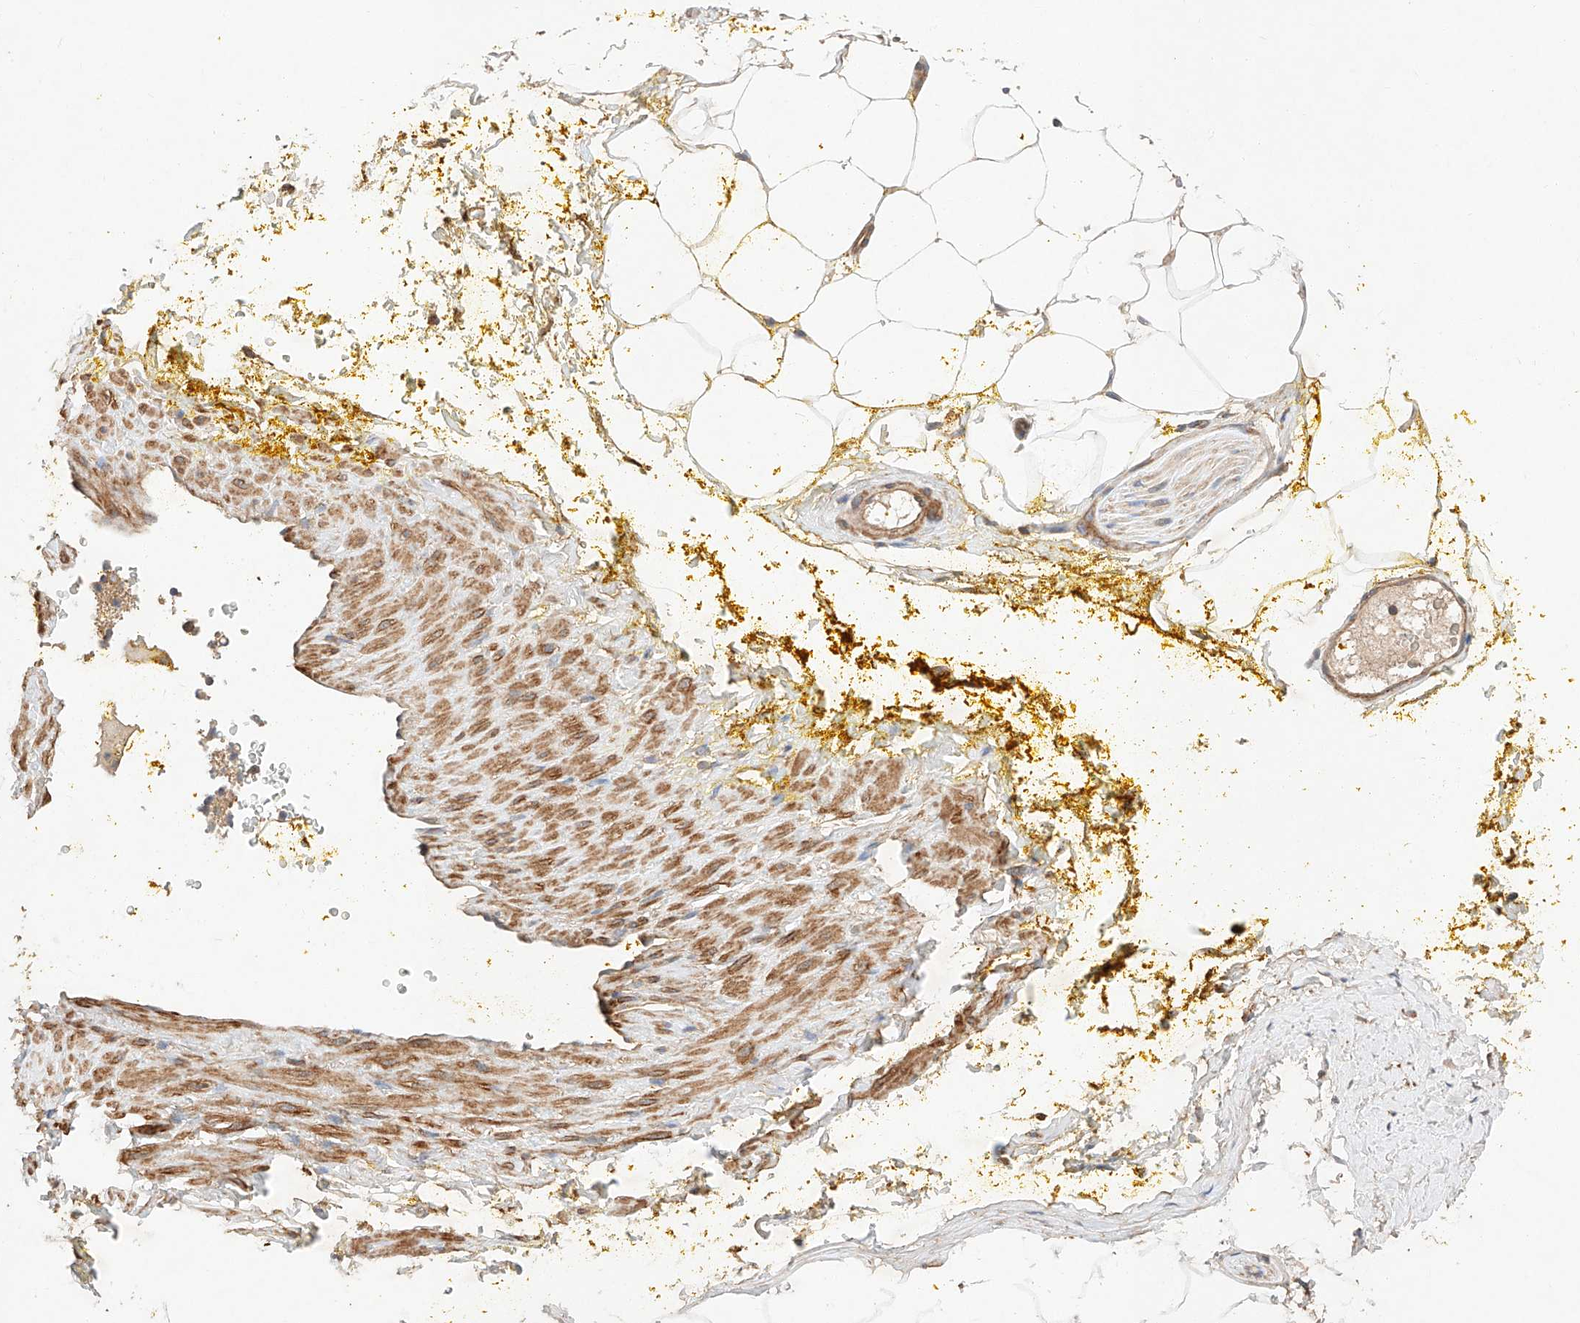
{"staining": {"intensity": "weak", "quantity": "25%-75%", "location": "cytoplasmic/membranous"}, "tissue": "adipose tissue", "cell_type": "Adipocytes", "image_type": "normal", "snomed": [{"axis": "morphology", "description": "Normal tissue, NOS"}, {"axis": "morphology", "description": "Adenocarcinoma, Low grade"}, {"axis": "topography", "description": "Prostate"}, {"axis": "topography", "description": "Peripheral nerve tissue"}], "caption": "Immunohistochemical staining of unremarkable adipose tissue exhibits weak cytoplasmic/membranous protein expression in approximately 25%-75% of adipocytes.", "gene": "RAB23", "patient": {"sex": "male", "age": 63}}